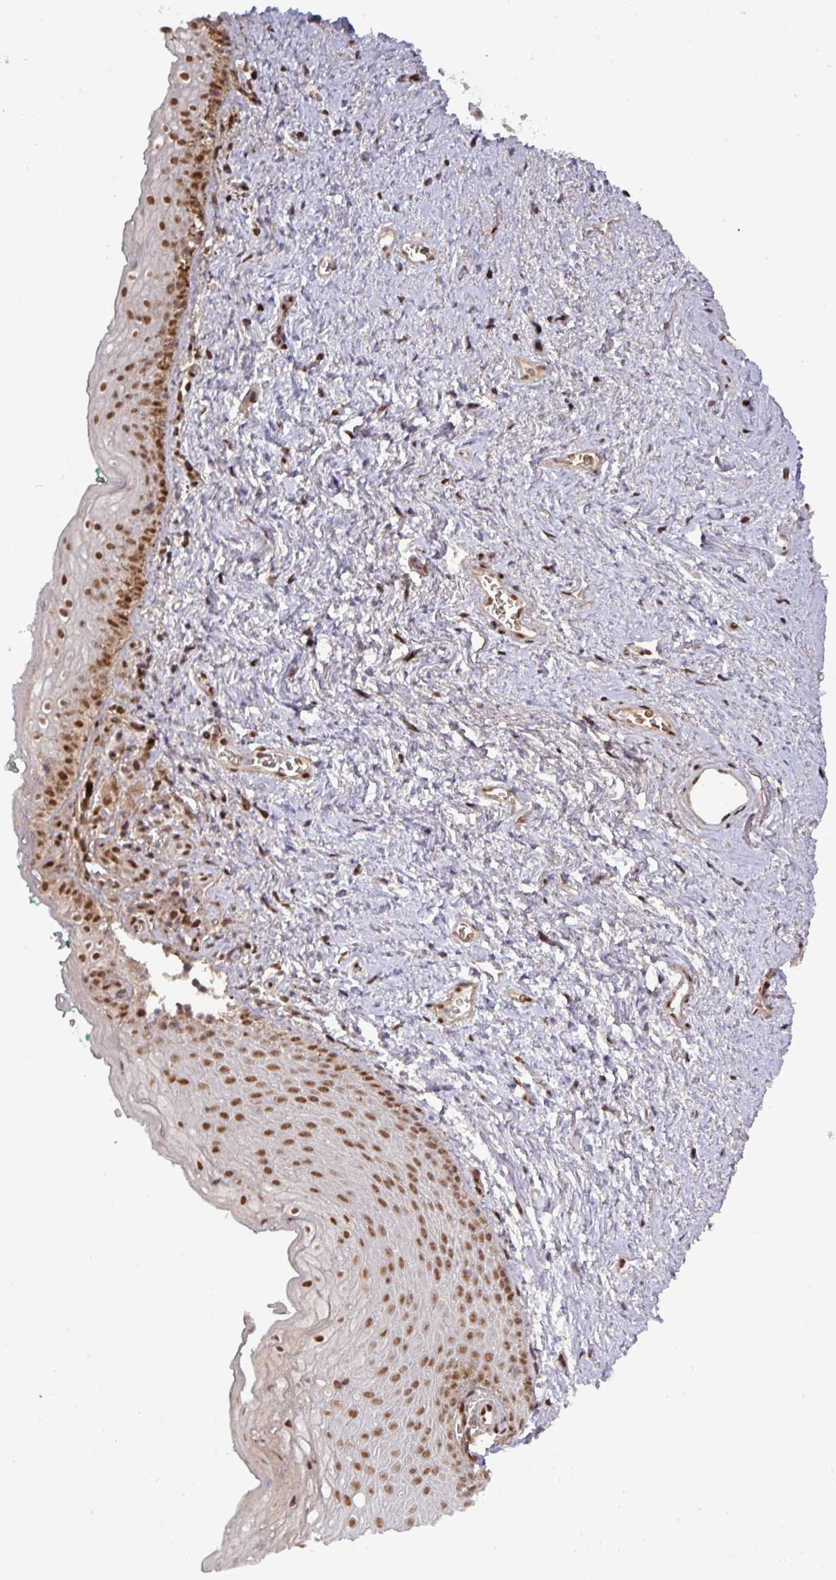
{"staining": {"intensity": "strong", "quantity": "25%-75%", "location": "nuclear"}, "tissue": "vagina", "cell_type": "Squamous epithelial cells", "image_type": "normal", "snomed": [{"axis": "morphology", "description": "Normal tissue, NOS"}, {"axis": "topography", "description": "Vulva"}, {"axis": "topography", "description": "Vagina"}, {"axis": "topography", "description": "Peripheral nerve tissue"}], "caption": "Immunohistochemistry (DAB (3,3'-diaminobenzidine)) staining of unremarkable human vagina demonstrates strong nuclear protein positivity in approximately 25%-75% of squamous epithelial cells.", "gene": "CIC", "patient": {"sex": "female", "age": 66}}